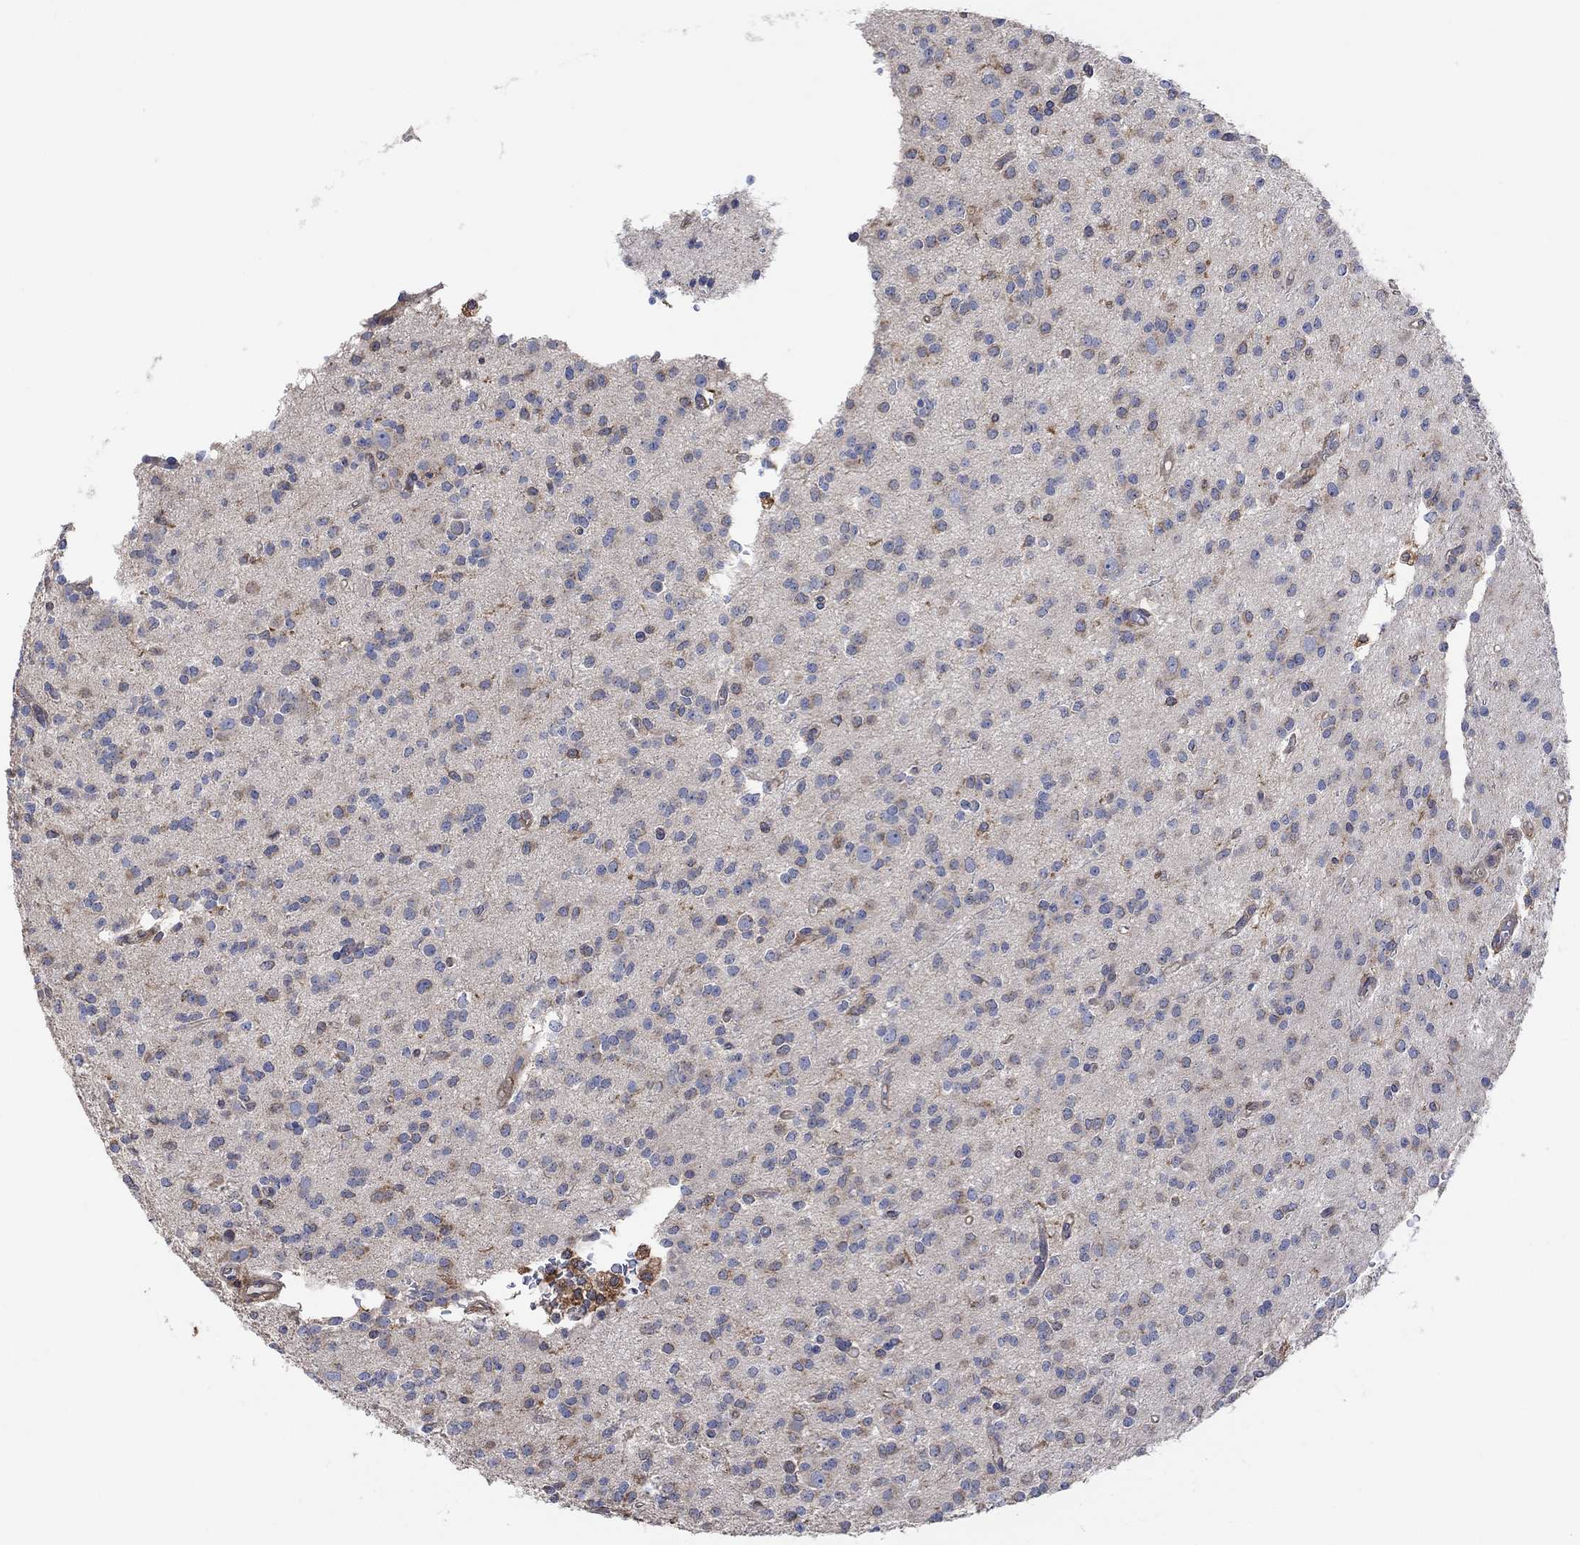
{"staining": {"intensity": "negative", "quantity": "none", "location": "none"}, "tissue": "glioma", "cell_type": "Tumor cells", "image_type": "cancer", "snomed": [{"axis": "morphology", "description": "Glioma, malignant, Low grade"}, {"axis": "topography", "description": "Brain"}], "caption": "There is no significant staining in tumor cells of malignant glioma (low-grade).", "gene": "BLOC1S3", "patient": {"sex": "male", "age": 27}}